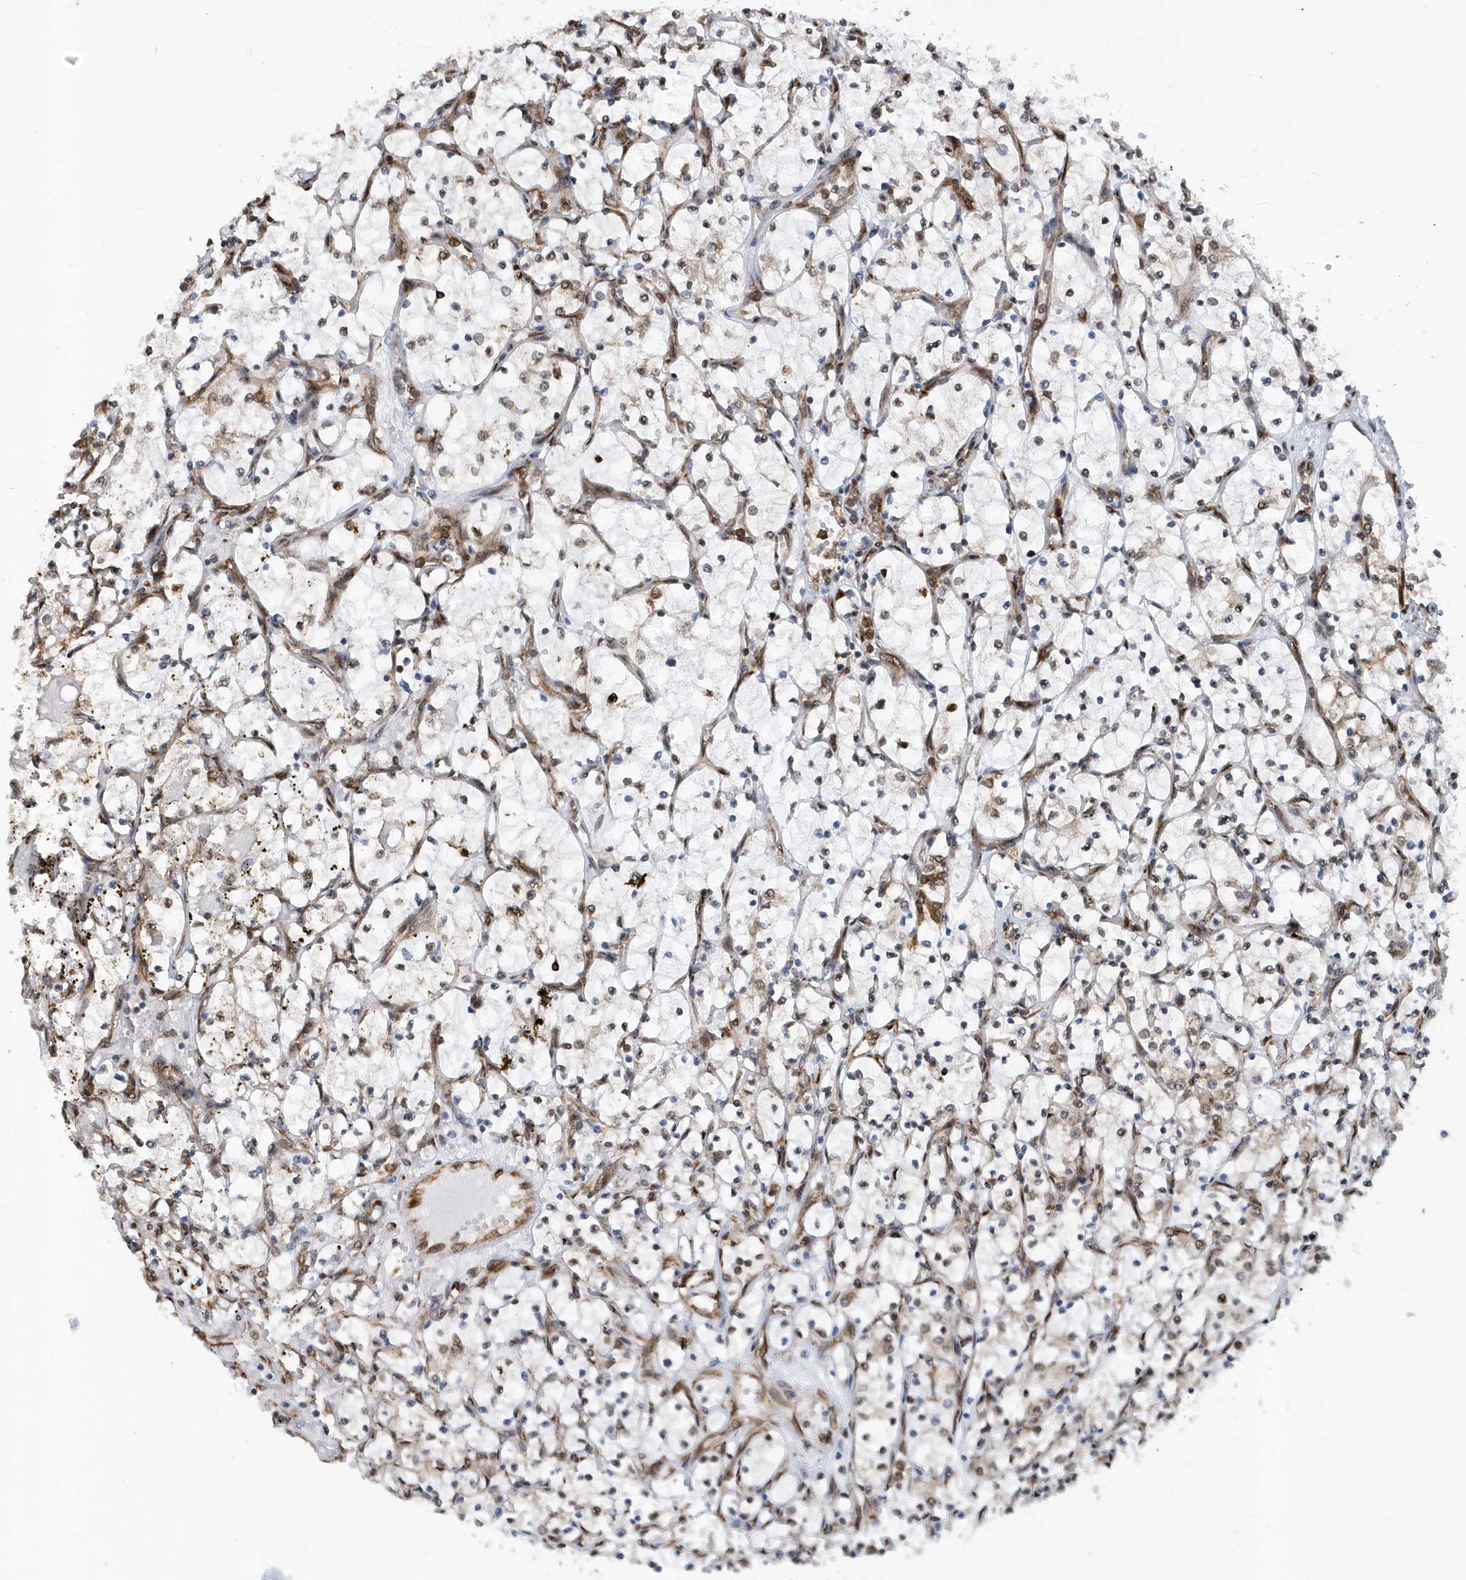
{"staining": {"intensity": "negative", "quantity": "none", "location": "none"}, "tissue": "renal cancer", "cell_type": "Tumor cells", "image_type": "cancer", "snomed": [{"axis": "morphology", "description": "Adenocarcinoma, NOS"}, {"axis": "topography", "description": "Kidney"}], "caption": "This photomicrograph is of renal adenocarcinoma stained with immunohistochemistry to label a protein in brown with the nuclei are counter-stained blue. There is no staining in tumor cells.", "gene": "PHF1", "patient": {"sex": "female", "age": 69}}